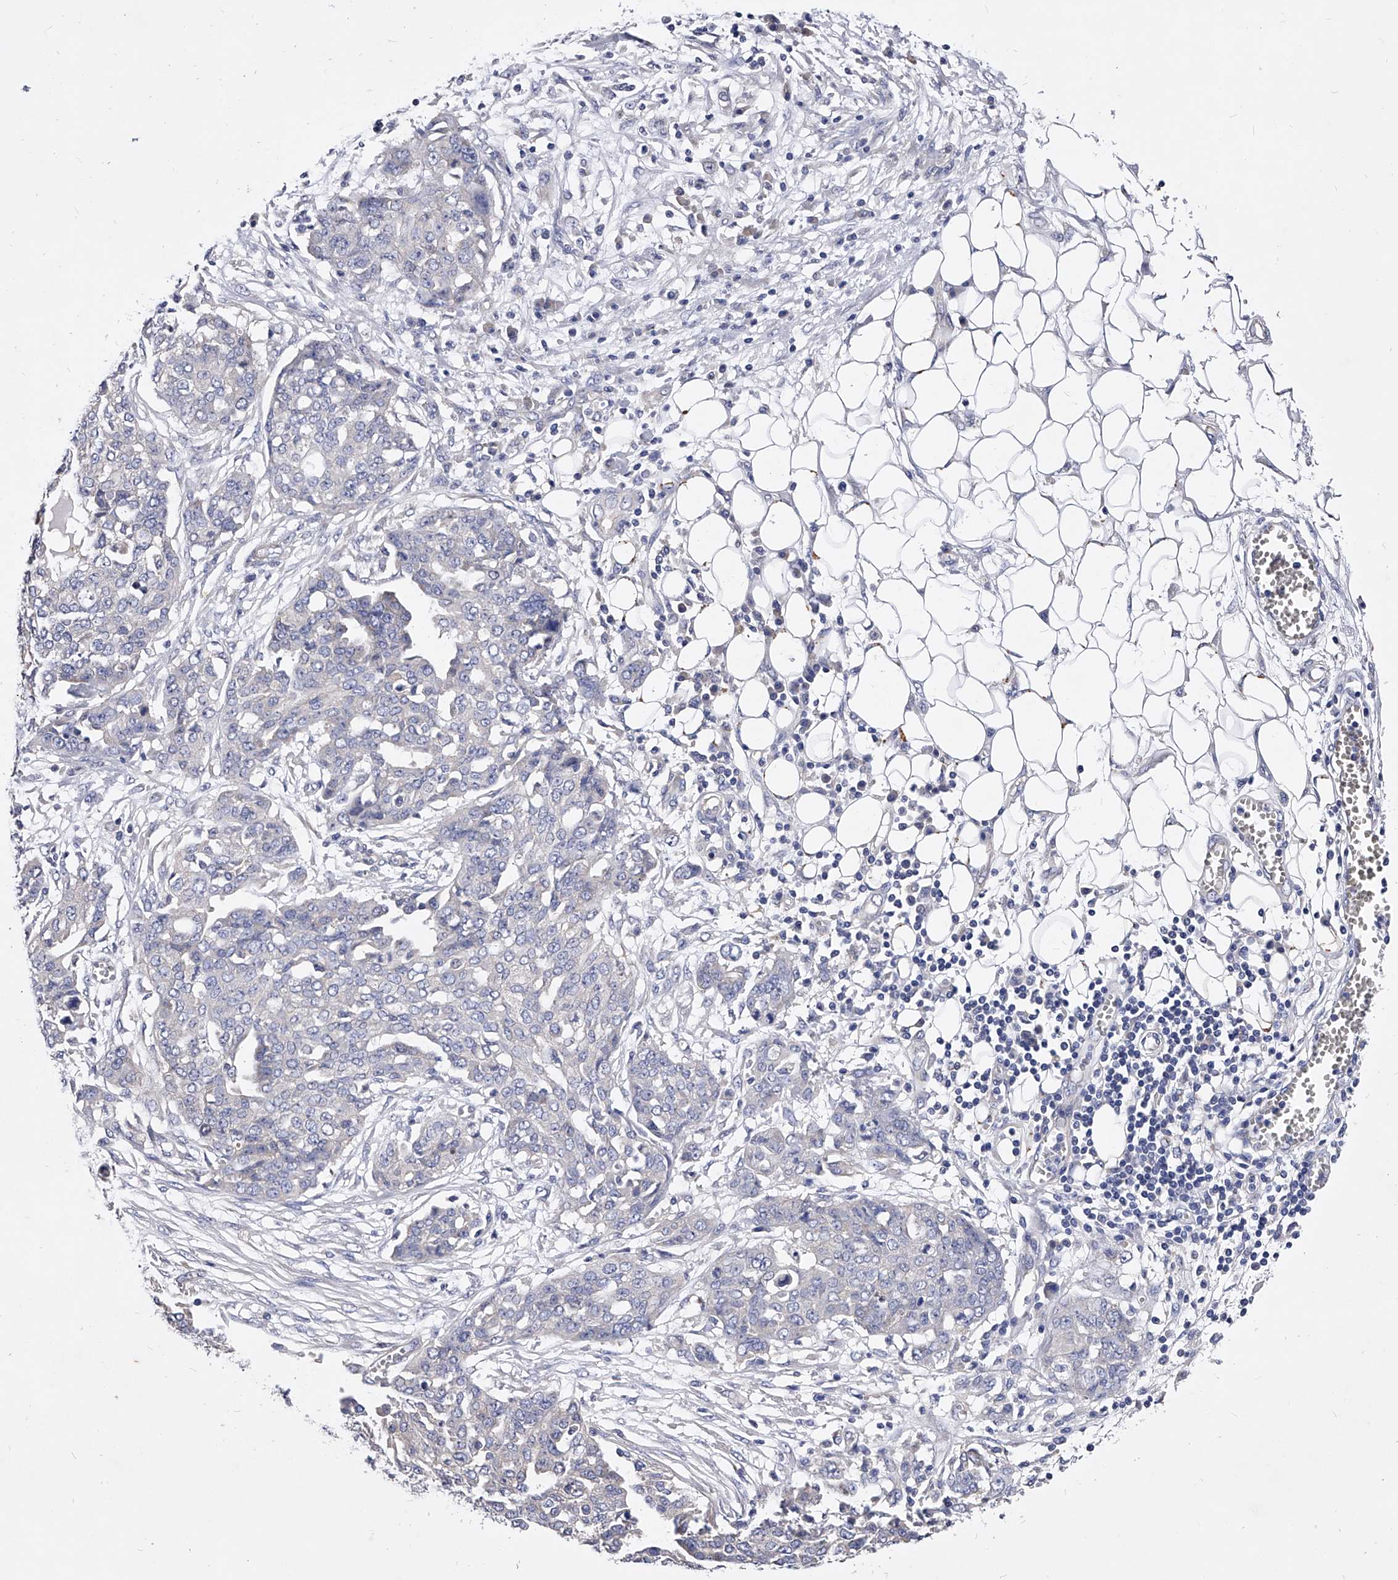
{"staining": {"intensity": "negative", "quantity": "none", "location": "none"}, "tissue": "ovarian cancer", "cell_type": "Tumor cells", "image_type": "cancer", "snomed": [{"axis": "morphology", "description": "Cystadenocarcinoma, serous, NOS"}, {"axis": "topography", "description": "Soft tissue"}, {"axis": "topography", "description": "Ovary"}], "caption": "Immunohistochemical staining of human ovarian serous cystadenocarcinoma shows no significant expression in tumor cells.", "gene": "PPP5C", "patient": {"sex": "female", "age": 57}}